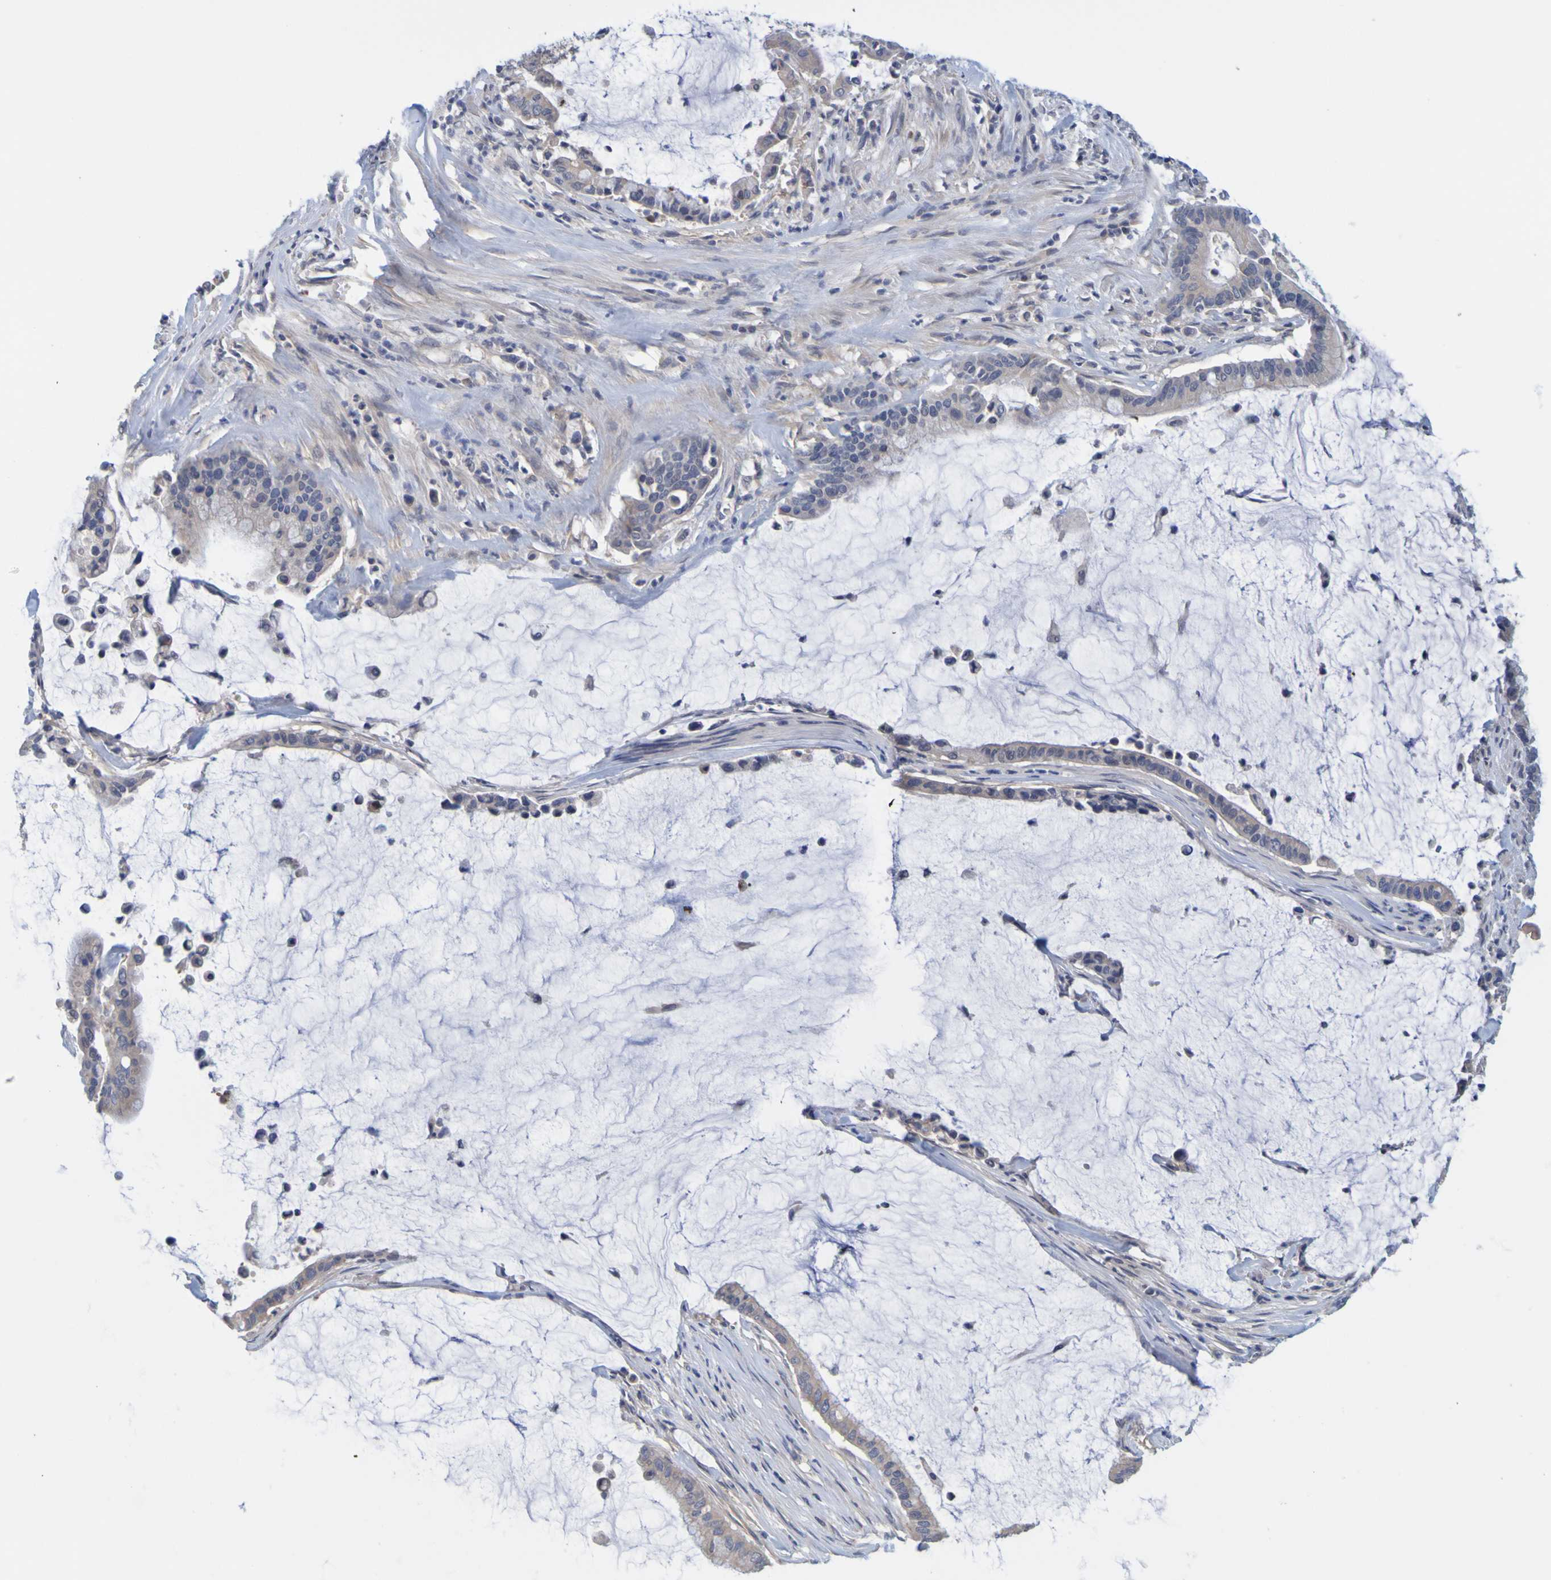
{"staining": {"intensity": "negative", "quantity": "none", "location": "none"}, "tissue": "pancreatic cancer", "cell_type": "Tumor cells", "image_type": "cancer", "snomed": [{"axis": "morphology", "description": "Adenocarcinoma, NOS"}, {"axis": "topography", "description": "Pancreas"}], "caption": "DAB immunohistochemical staining of adenocarcinoma (pancreatic) displays no significant staining in tumor cells.", "gene": "ENDOU", "patient": {"sex": "male", "age": 41}}